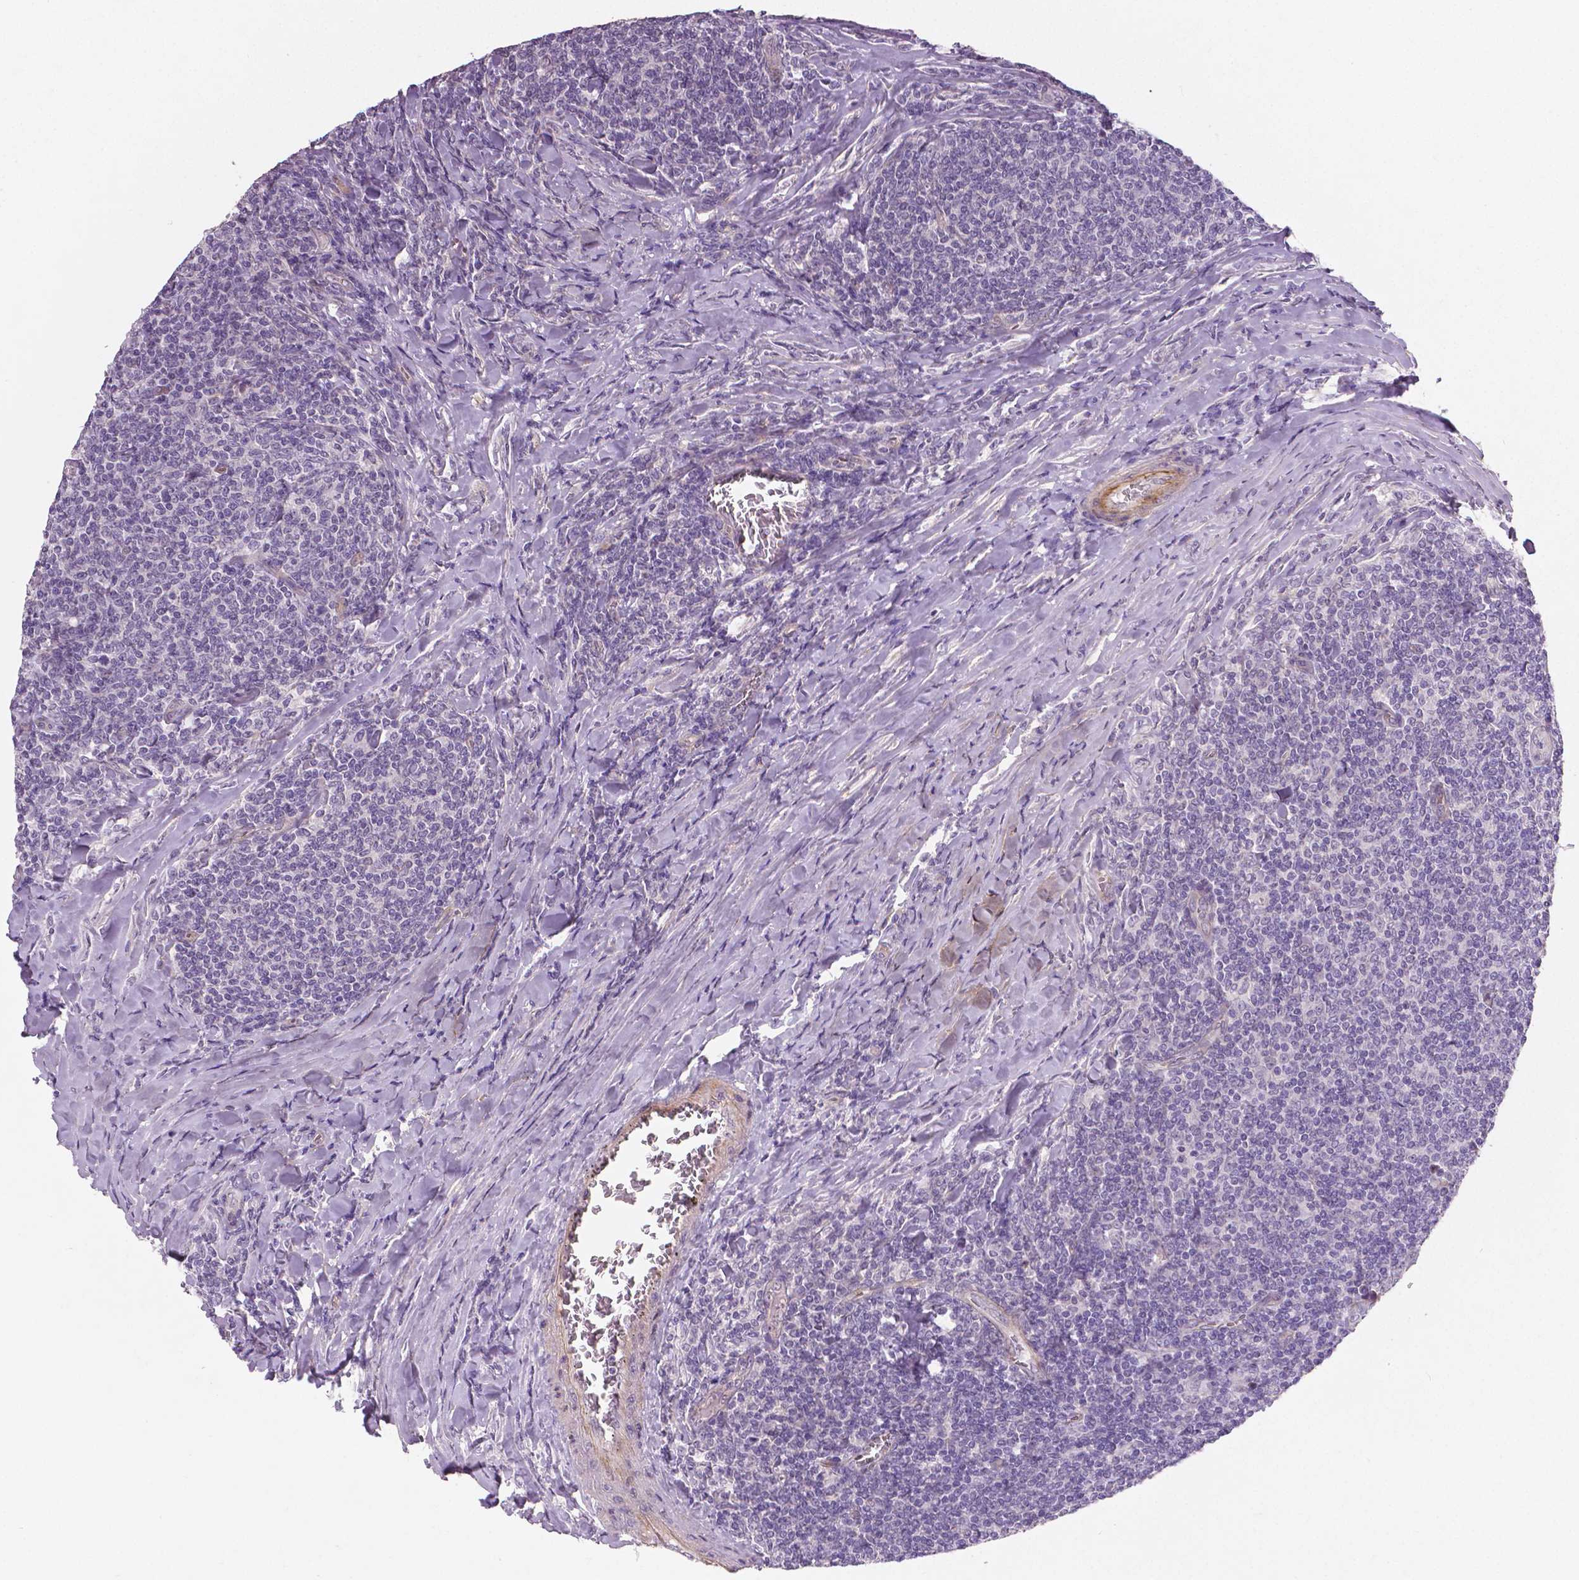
{"staining": {"intensity": "negative", "quantity": "none", "location": "none"}, "tissue": "lymphoma", "cell_type": "Tumor cells", "image_type": "cancer", "snomed": [{"axis": "morphology", "description": "Malignant lymphoma, non-Hodgkin's type, Low grade"}, {"axis": "topography", "description": "Lymph node"}], "caption": "Tumor cells are negative for protein expression in human lymphoma.", "gene": "FLT1", "patient": {"sex": "male", "age": 52}}